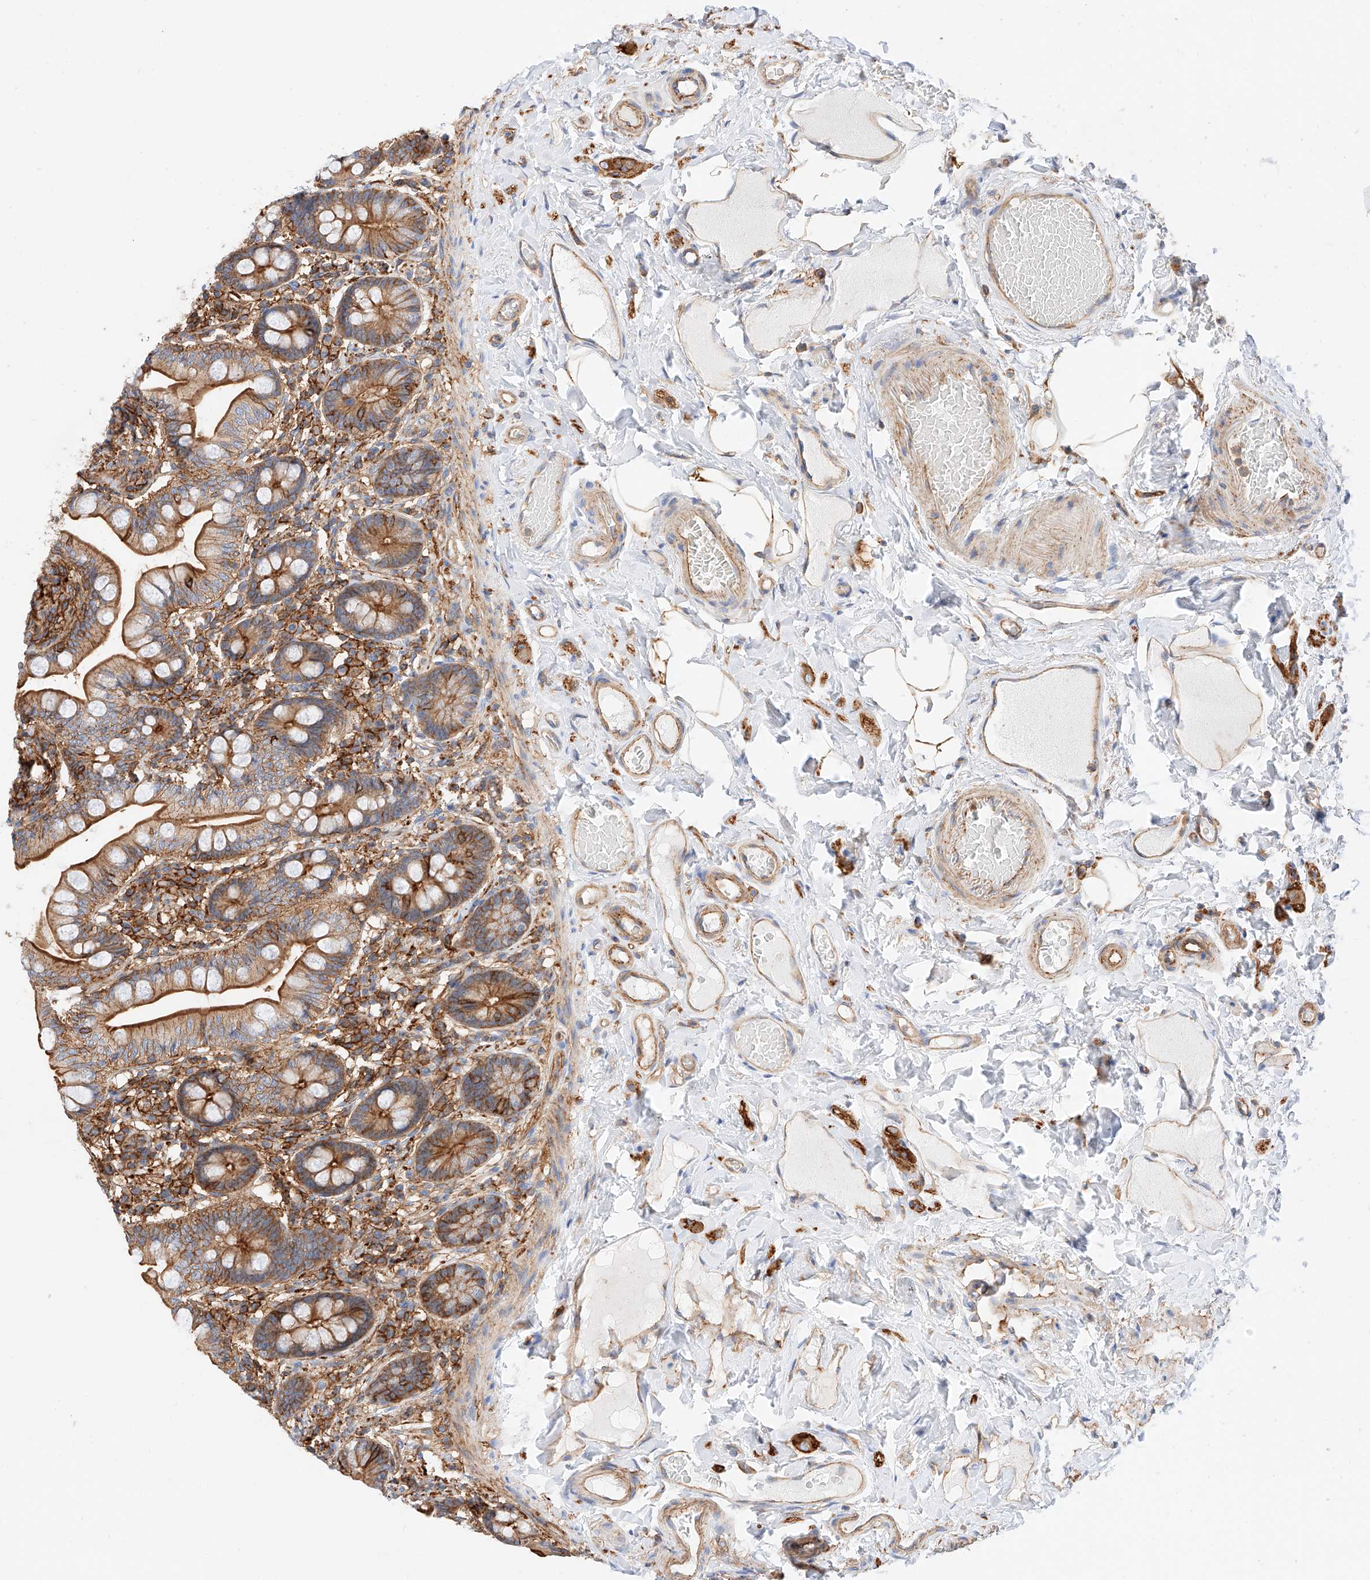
{"staining": {"intensity": "strong", "quantity": "25%-75%", "location": "cytoplasmic/membranous"}, "tissue": "small intestine", "cell_type": "Glandular cells", "image_type": "normal", "snomed": [{"axis": "morphology", "description": "Normal tissue, NOS"}, {"axis": "topography", "description": "Small intestine"}], "caption": "Strong cytoplasmic/membranous positivity is seen in approximately 25%-75% of glandular cells in benign small intestine. (DAB (3,3'-diaminobenzidine) = brown stain, brightfield microscopy at high magnification).", "gene": "ENSG00000259132", "patient": {"sex": "female", "age": 64}}